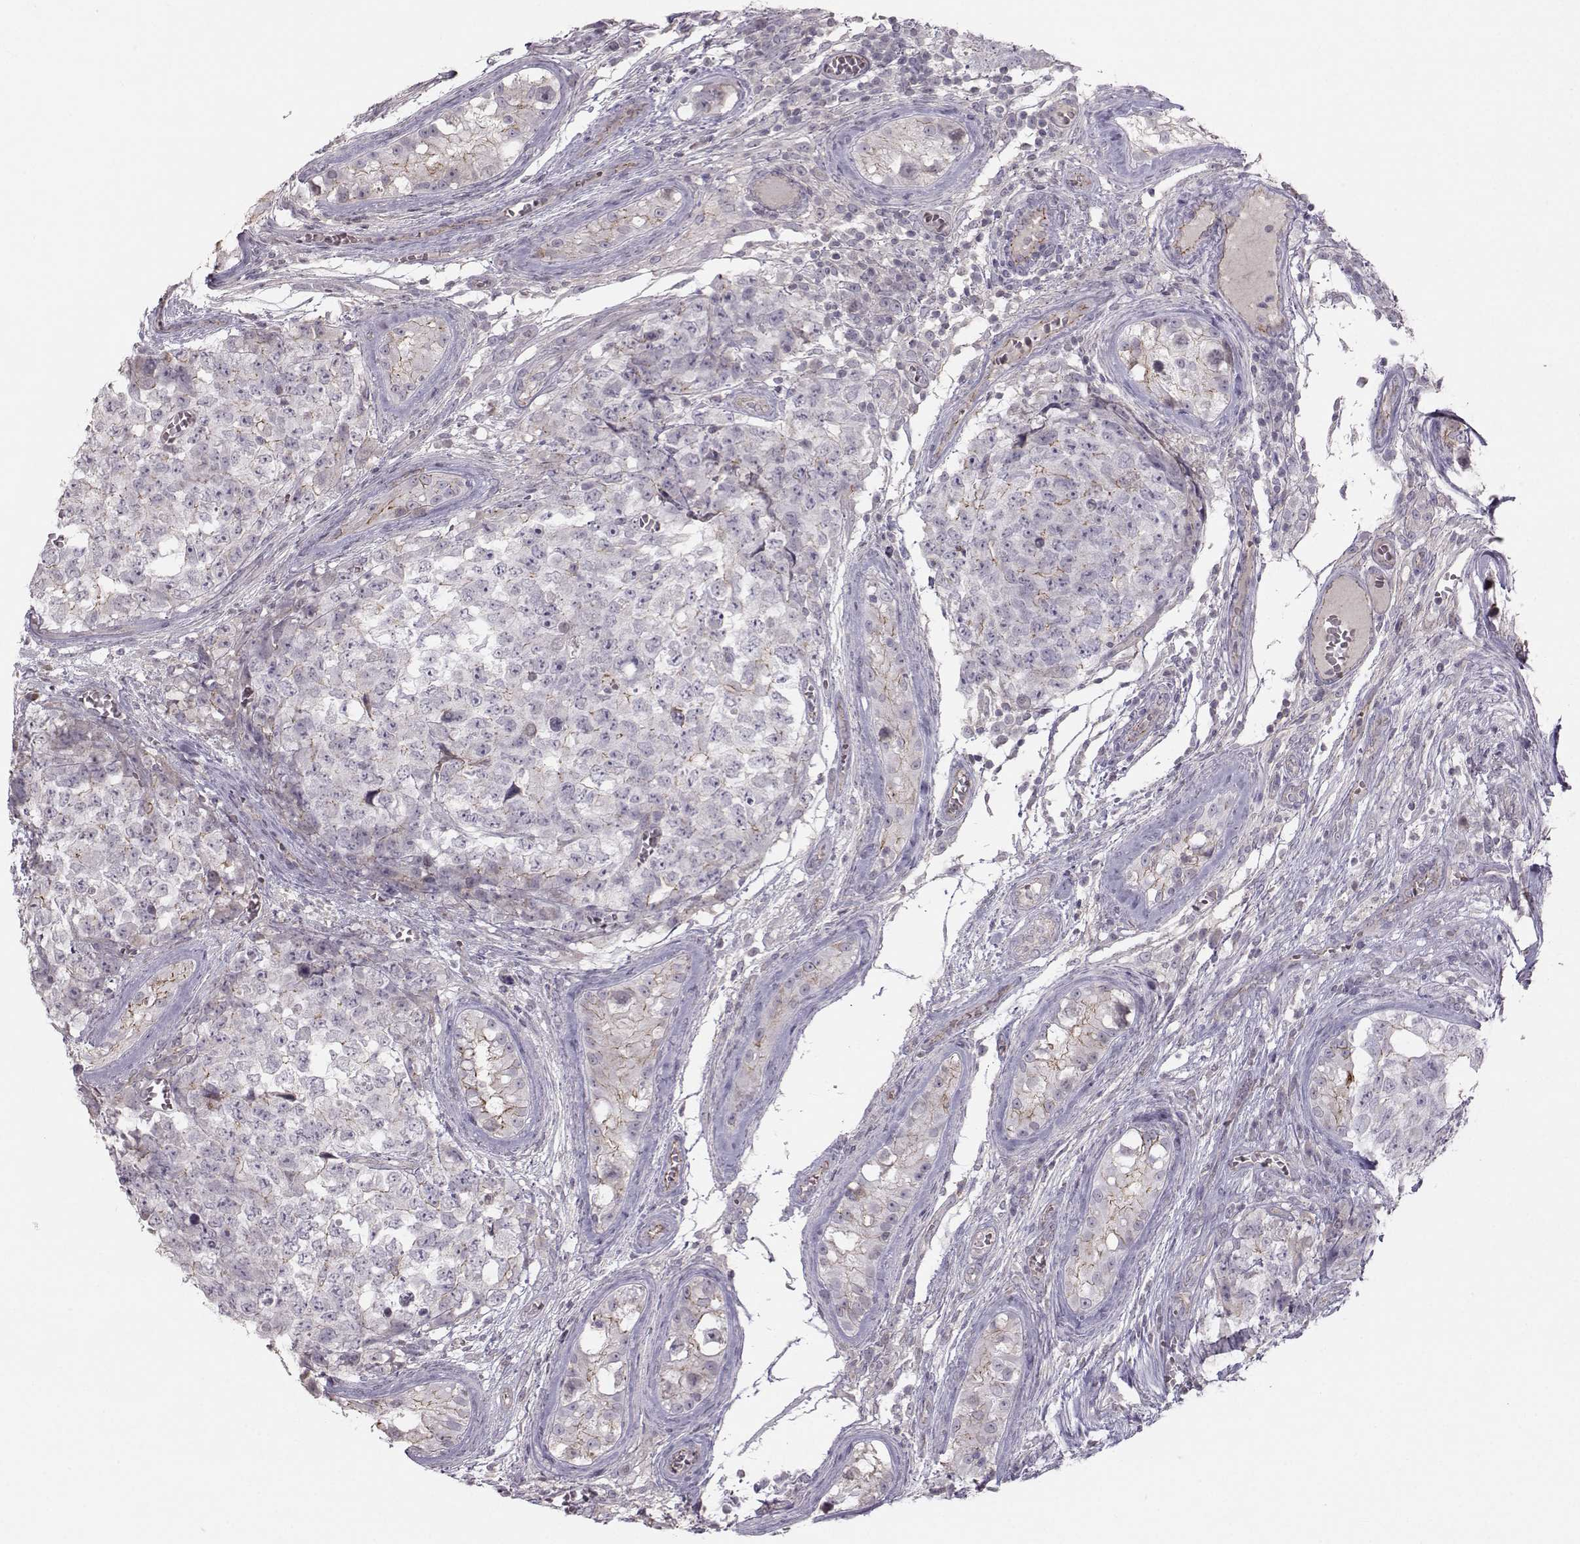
{"staining": {"intensity": "weak", "quantity": "<25%", "location": "cytoplasmic/membranous"}, "tissue": "testis cancer", "cell_type": "Tumor cells", "image_type": "cancer", "snomed": [{"axis": "morphology", "description": "Carcinoma, Embryonal, NOS"}, {"axis": "topography", "description": "Testis"}], "caption": "This image is of embryonal carcinoma (testis) stained with immunohistochemistry (IHC) to label a protein in brown with the nuclei are counter-stained blue. There is no positivity in tumor cells.", "gene": "MAST1", "patient": {"sex": "male", "age": 23}}